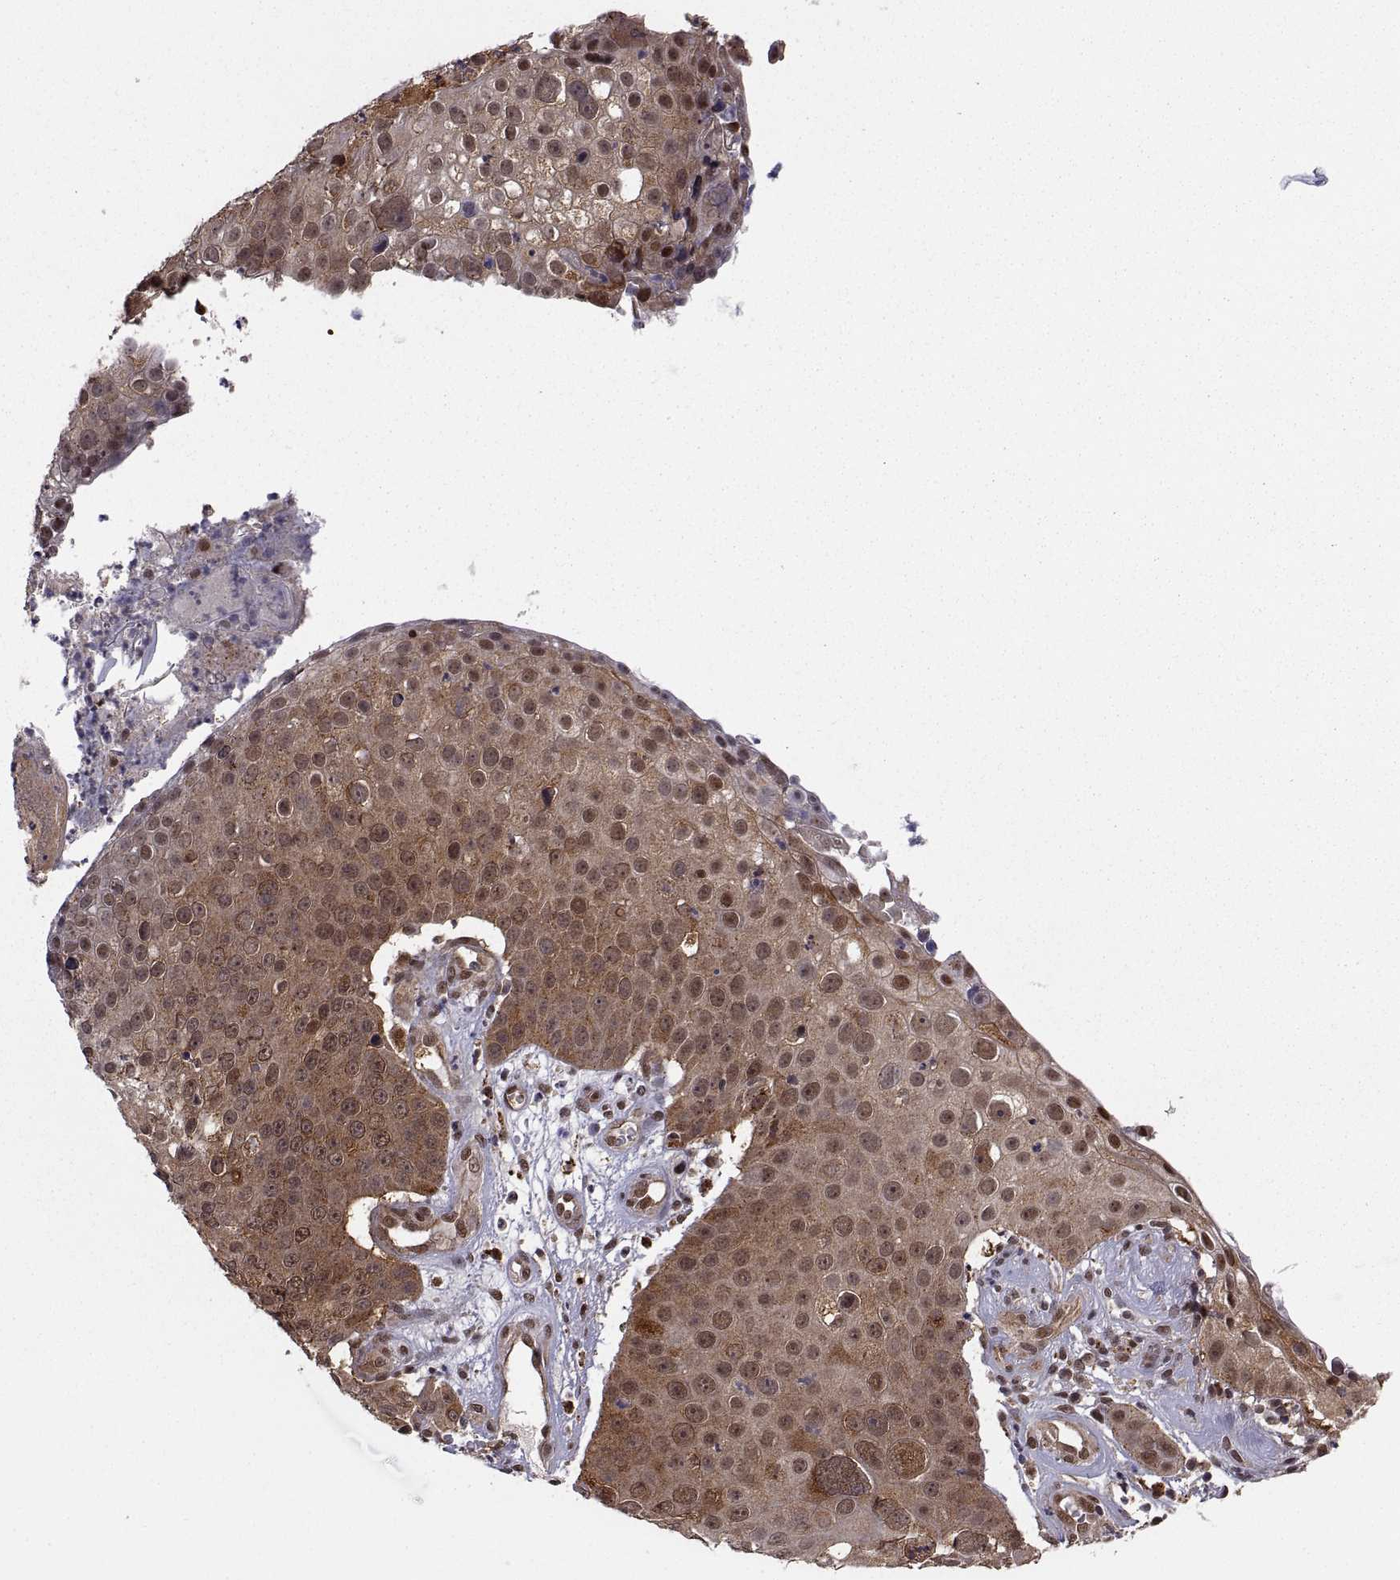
{"staining": {"intensity": "moderate", "quantity": ">75%", "location": "cytoplasmic/membranous"}, "tissue": "skin cancer", "cell_type": "Tumor cells", "image_type": "cancer", "snomed": [{"axis": "morphology", "description": "Squamous cell carcinoma, NOS"}, {"axis": "topography", "description": "Skin"}], "caption": "Approximately >75% of tumor cells in skin squamous cell carcinoma show moderate cytoplasmic/membranous protein positivity as visualized by brown immunohistochemical staining.", "gene": "PSMC2", "patient": {"sex": "male", "age": 71}}